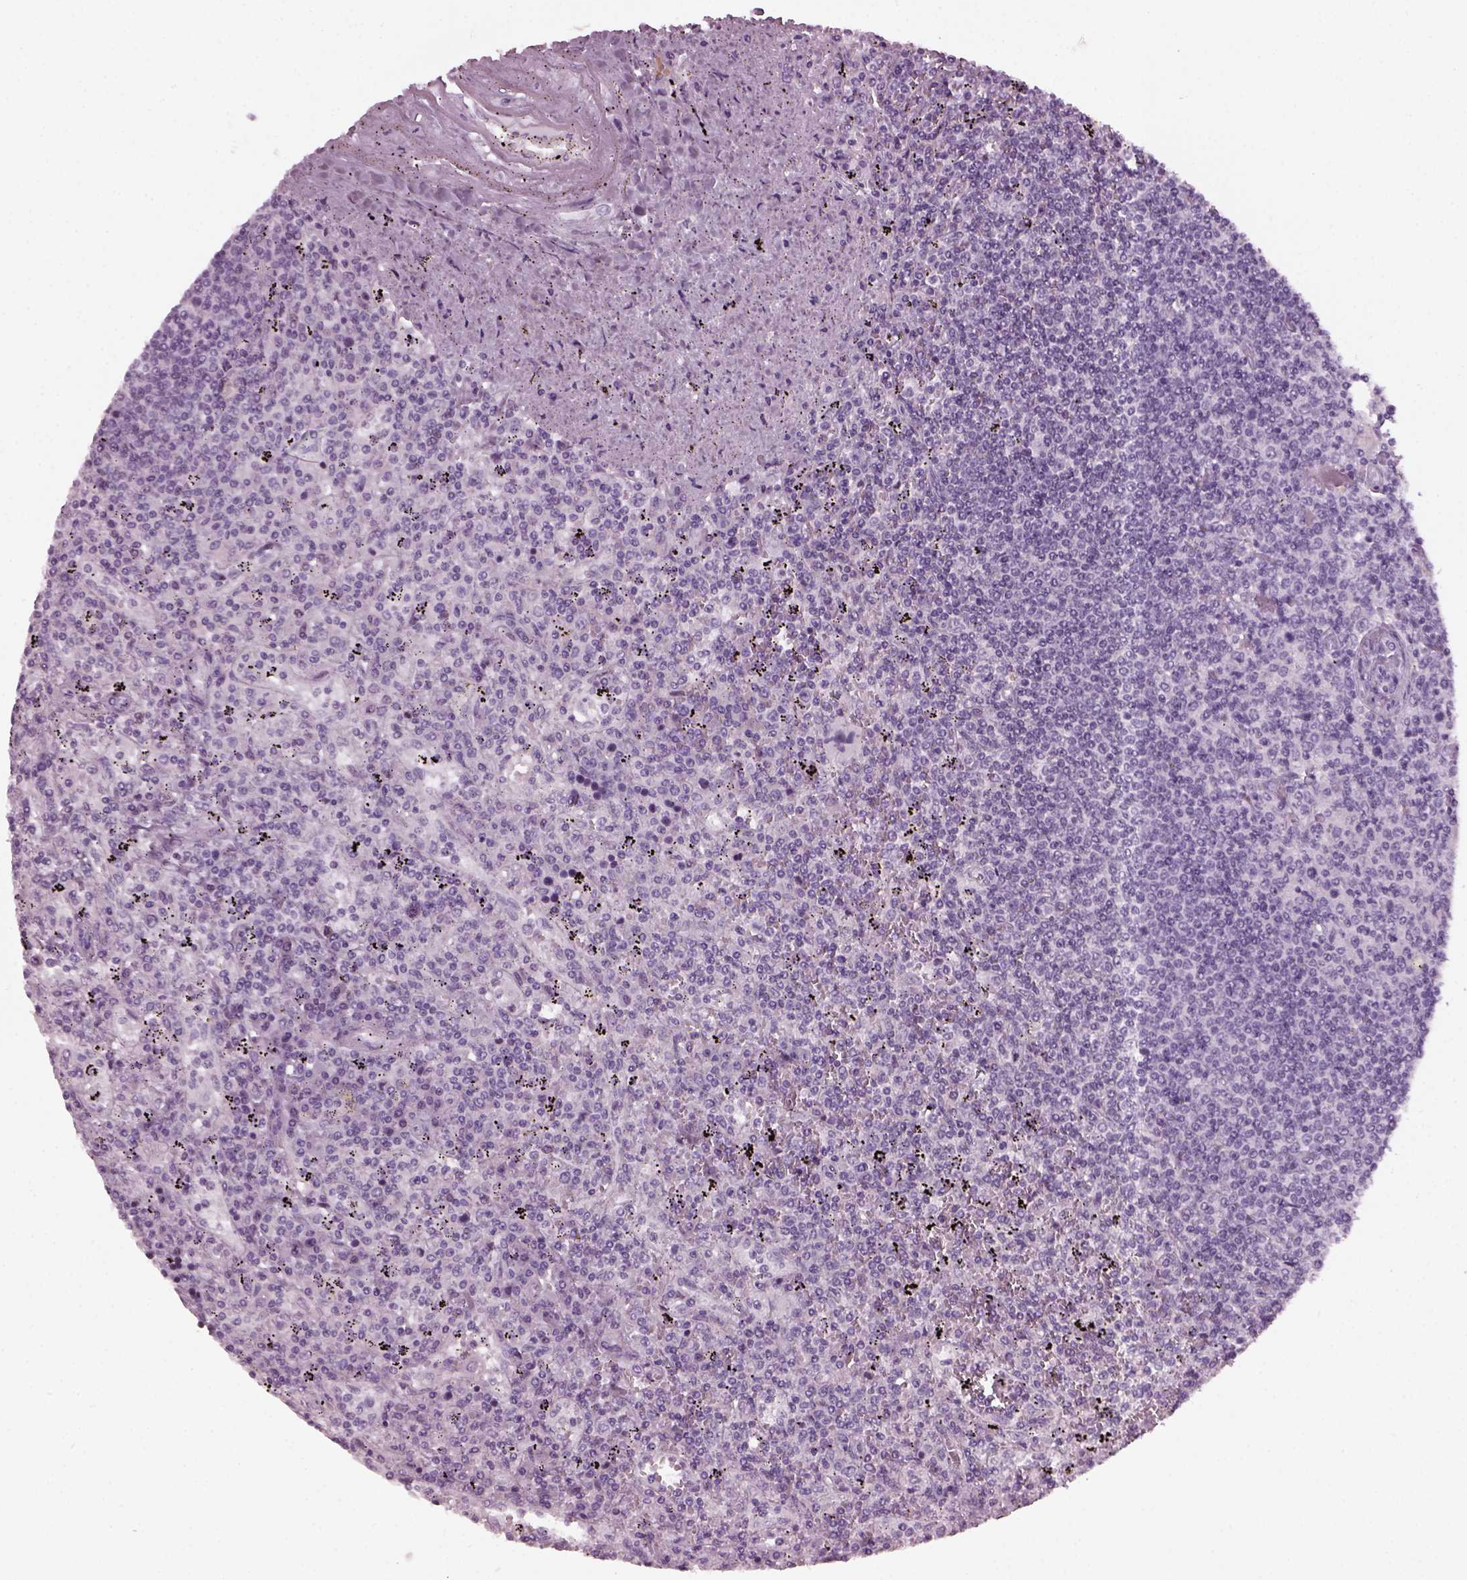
{"staining": {"intensity": "negative", "quantity": "none", "location": "none"}, "tissue": "lymphoma", "cell_type": "Tumor cells", "image_type": "cancer", "snomed": [{"axis": "morphology", "description": "Malignant lymphoma, non-Hodgkin's type, Low grade"}, {"axis": "topography", "description": "Spleen"}], "caption": "A micrograph of low-grade malignant lymphoma, non-Hodgkin's type stained for a protein shows no brown staining in tumor cells.", "gene": "DPYSL5", "patient": {"sex": "male", "age": 62}}